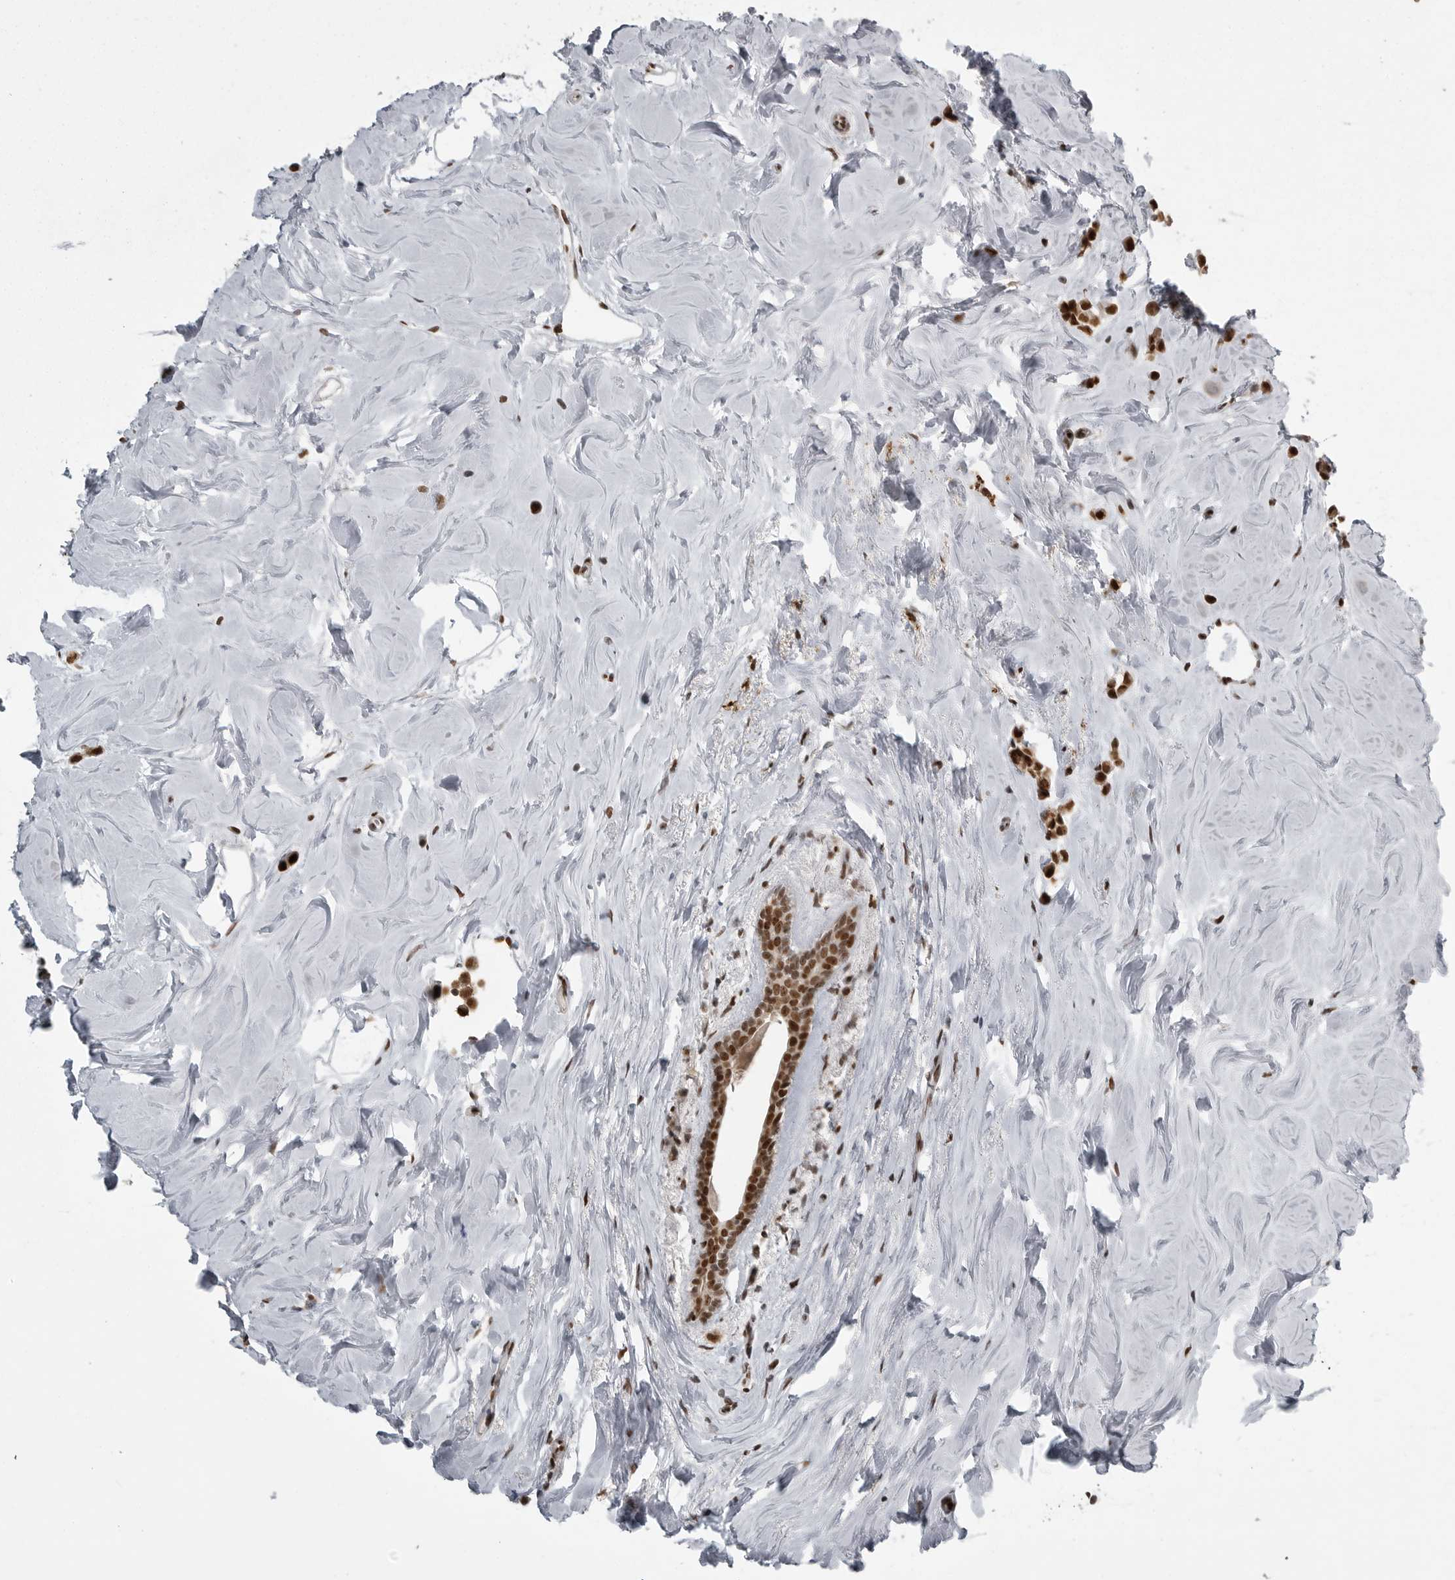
{"staining": {"intensity": "strong", "quantity": ">75%", "location": "nuclear"}, "tissue": "breast cancer", "cell_type": "Tumor cells", "image_type": "cancer", "snomed": [{"axis": "morphology", "description": "Lobular carcinoma"}, {"axis": "topography", "description": "Breast"}], "caption": "Protein expression analysis of breast cancer (lobular carcinoma) reveals strong nuclear positivity in approximately >75% of tumor cells.", "gene": "YAF2", "patient": {"sex": "female", "age": 47}}